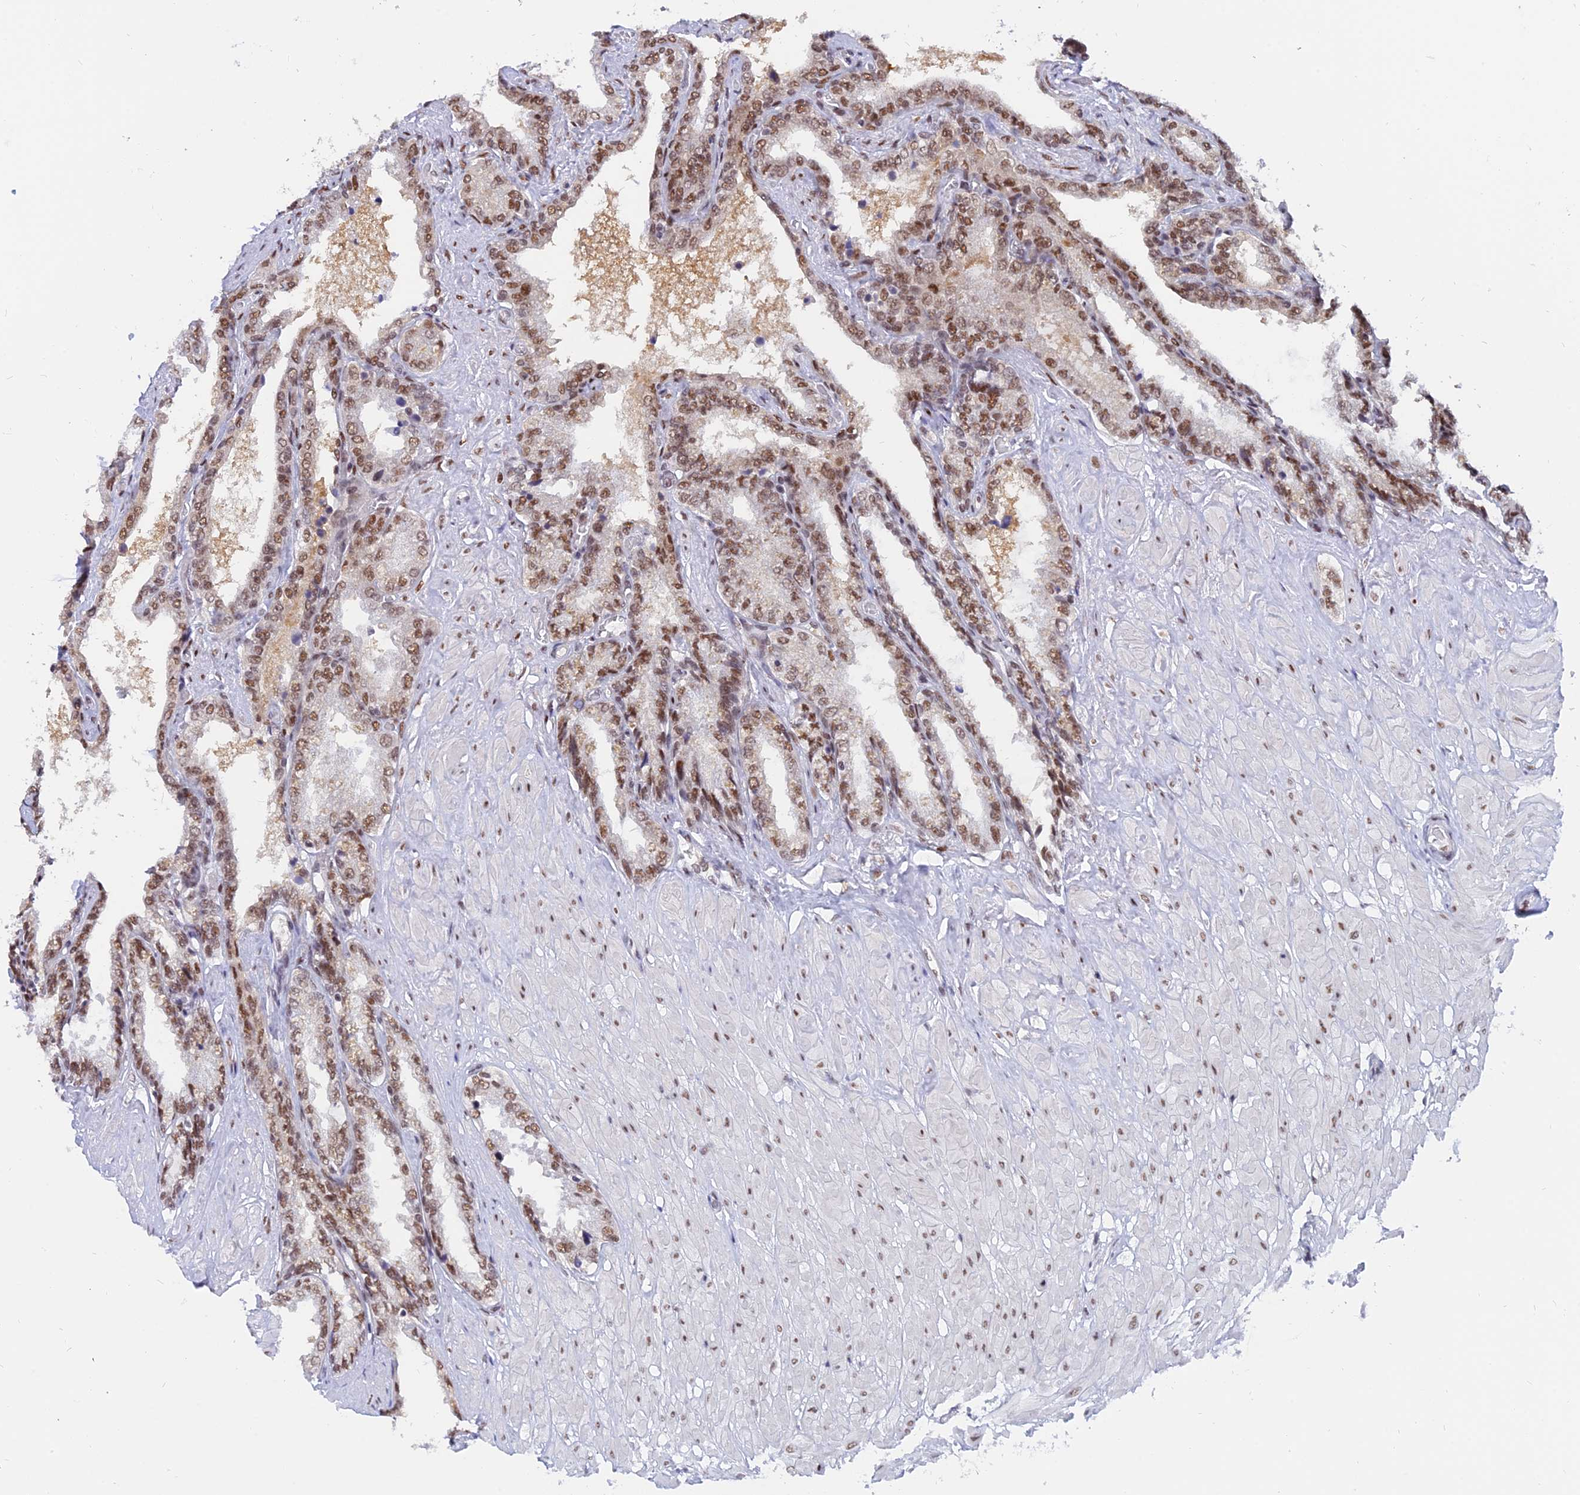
{"staining": {"intensity": "moderate", "quantity": ">75%", "location": "nuclear"}, "tissue": "seminal vesicle", "cell_type": "Glandular cells", "image_type": "normal", "snomed": [{"axis": "morphology", "description": "Normal tissue, NOS"}, {"axis": "topography", "description": "Seminal veicle"}], "caption": "Immunohistochemical staining of benign human seminal vesicle demonstrates >75% levels of moderate nuclear protein expression in approximately >75% of glandular cells.", "gene": "DPY30", "patient": {"sex": "male", "age": 46}}